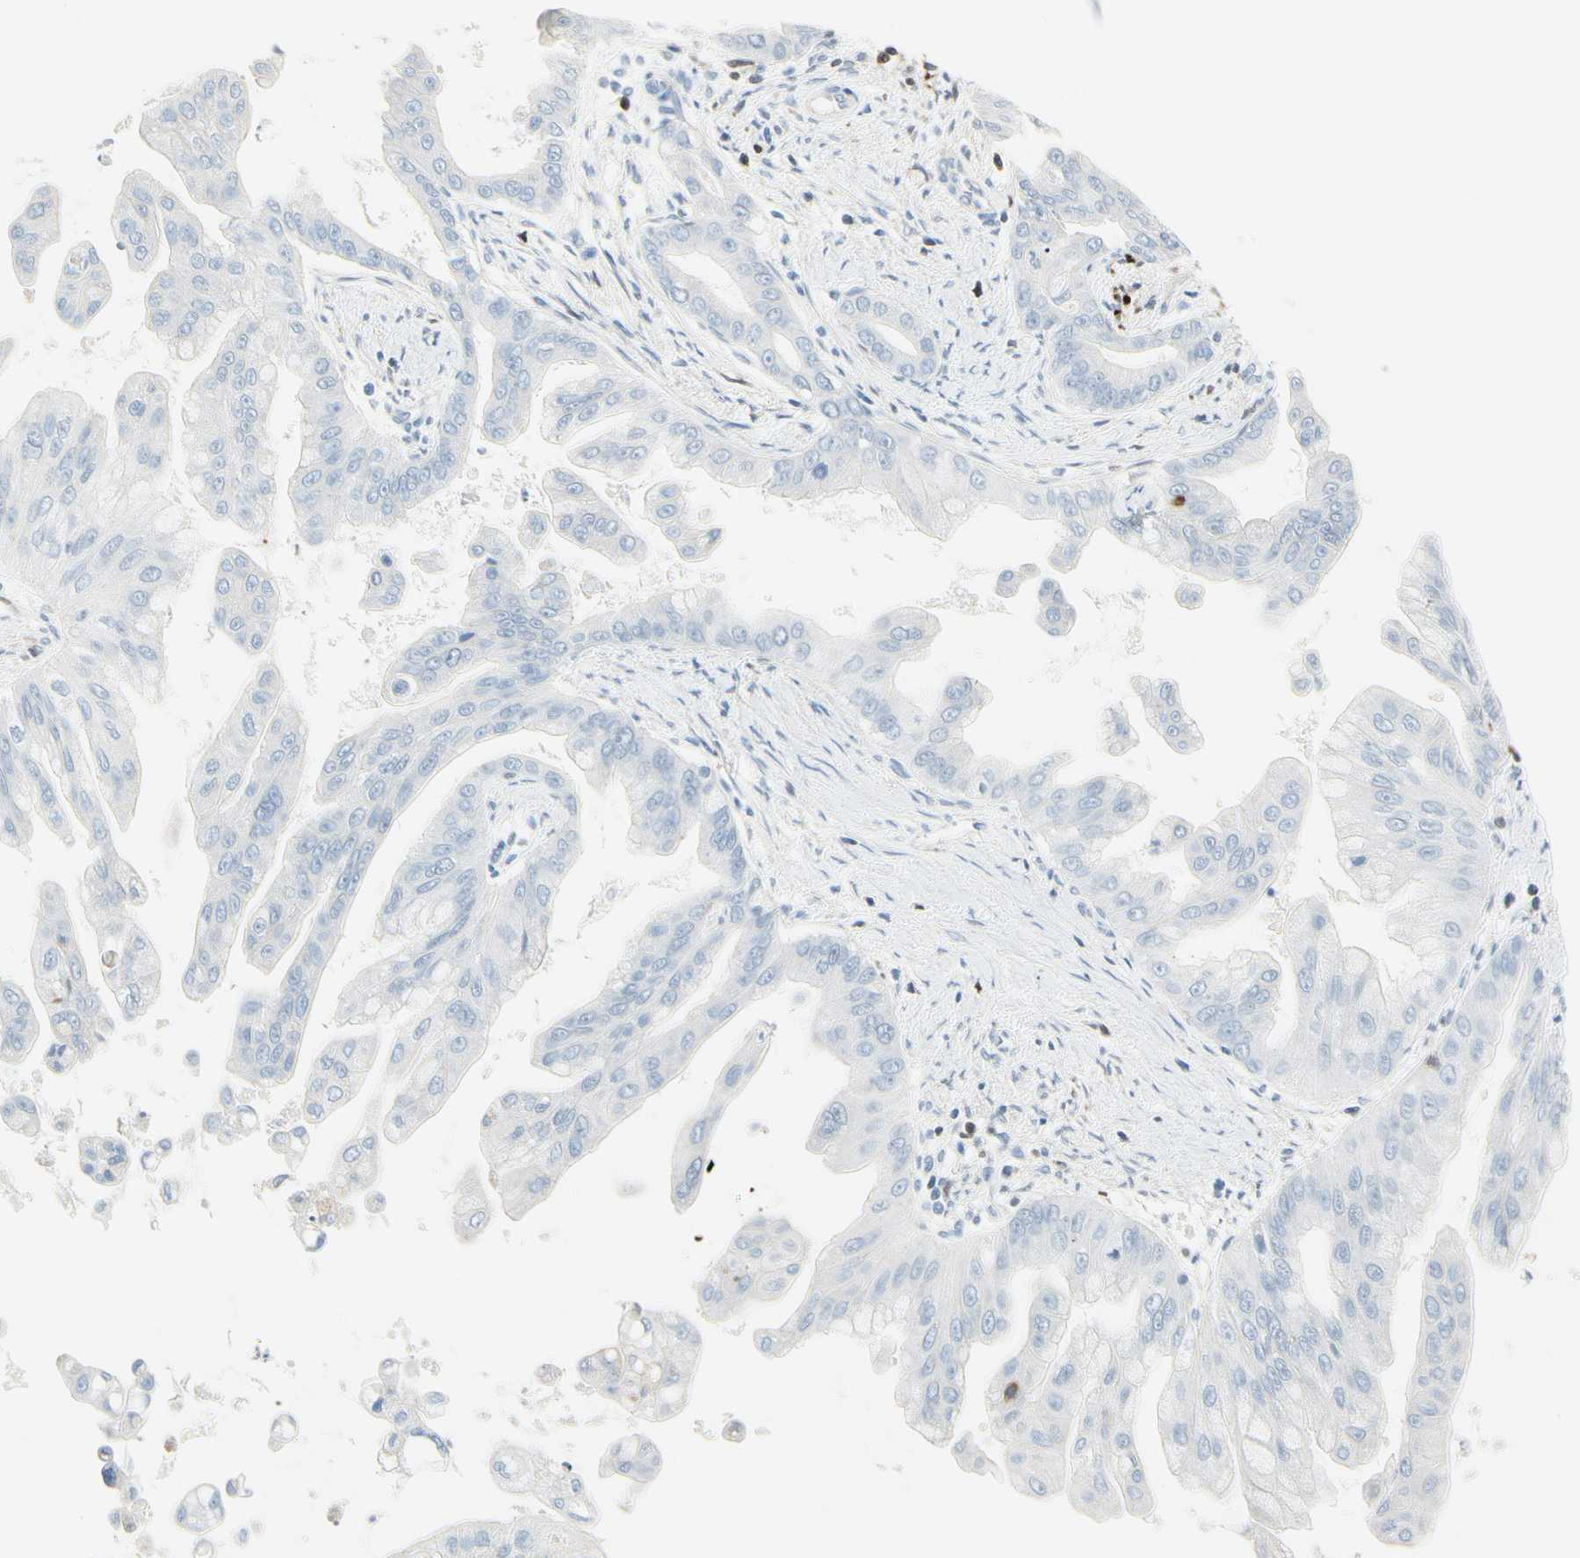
{"staining": {"intensity": "negative", "quantity": "none", "location": "none"}, "tissue": "pancreatic cancer", "cell_type": "Tumor cells", "image_type": "cancer", "snomed": [{"axis": "morphology", "description": "Adenocarcinoma, NOS"}, {"axis": "topography", "description": "Pancreas"}], "caption": "Human pancreatic cancer (adenocarcinoma) stained for a protein using immunohistochemistry reveals no staining in tumor cells.", "gene": "TRAF1", "patient": {"sex": "female", "age": 75}}